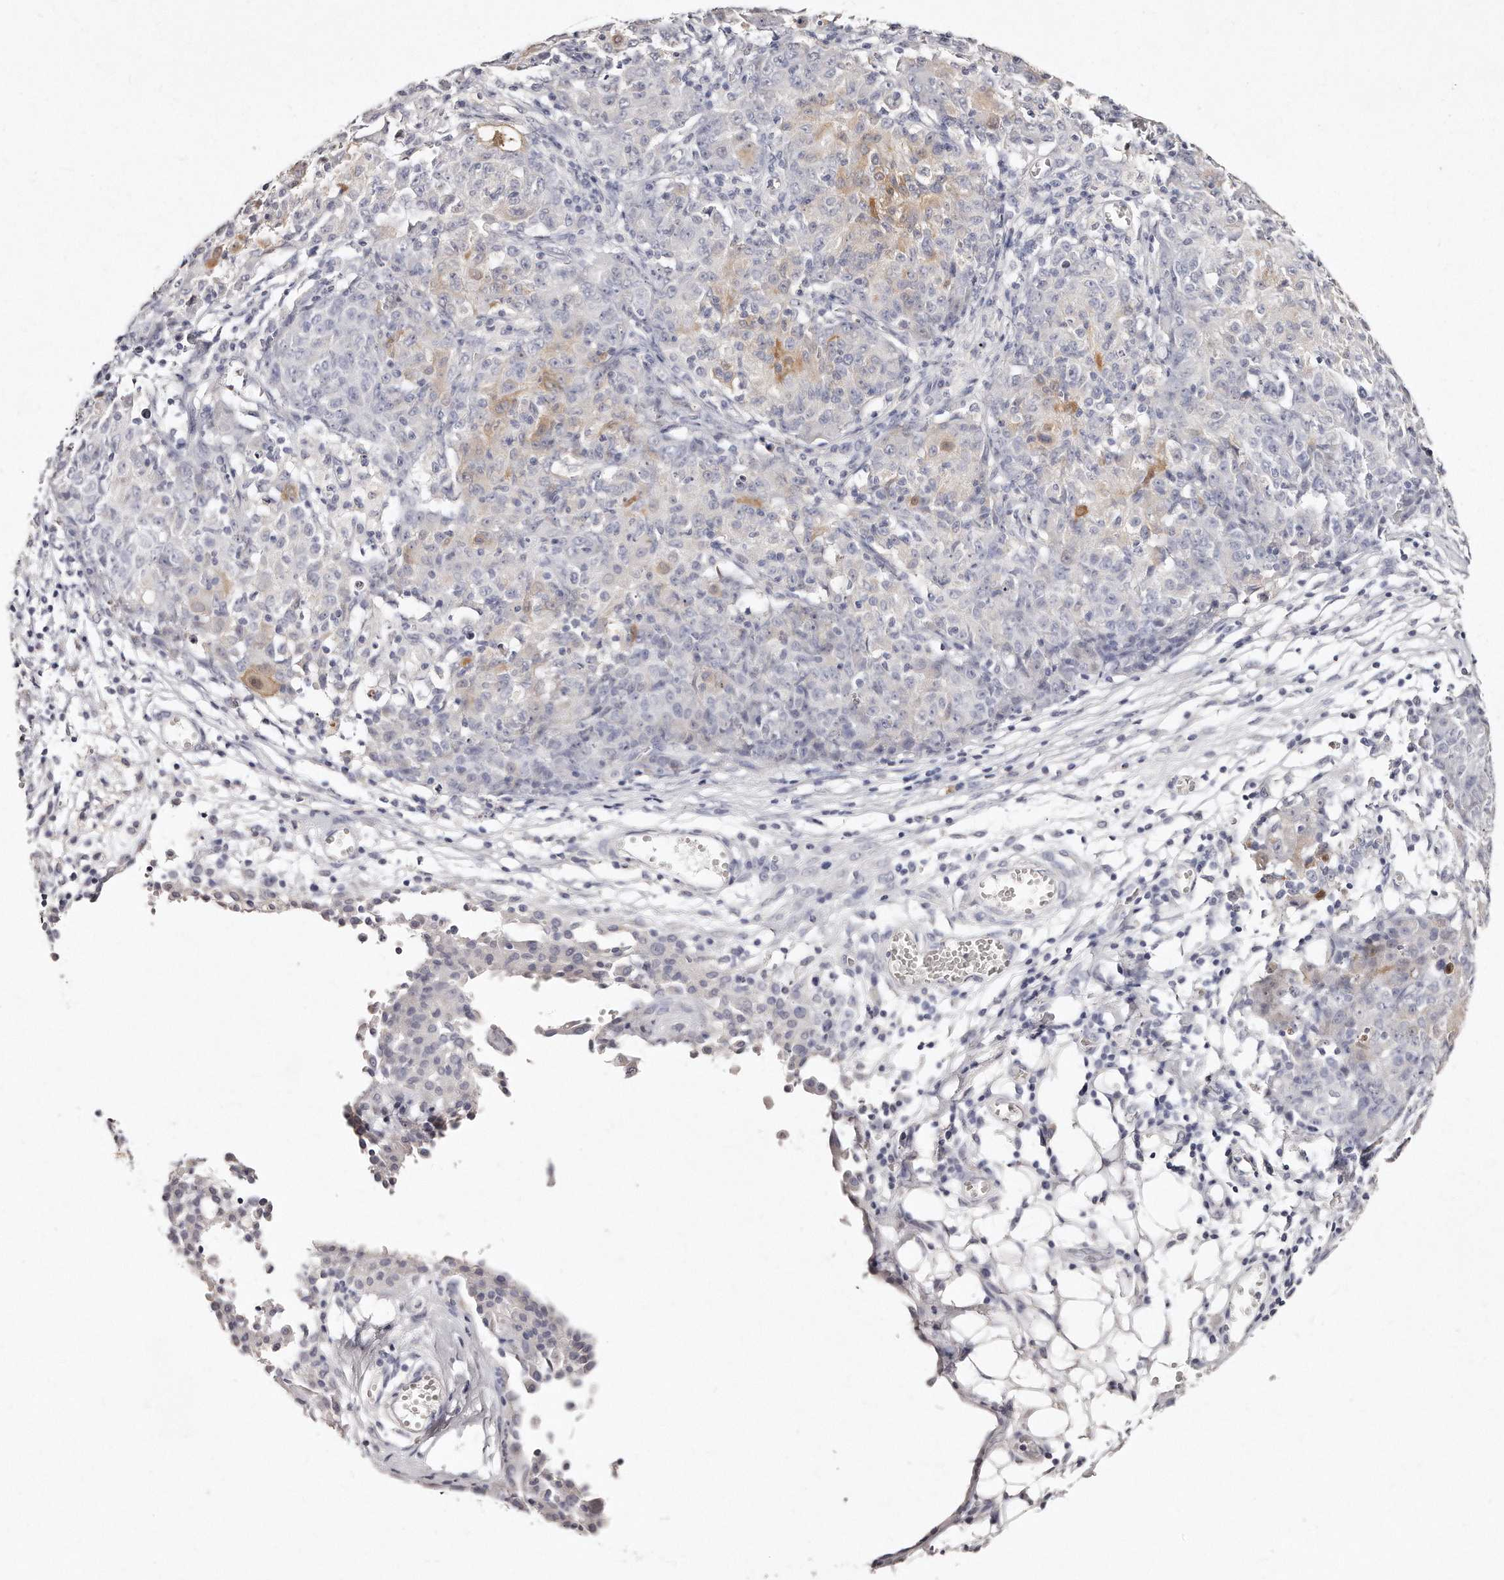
{"staining": {"intensity": "moderate", "quantity": "<25%", "location": "cytoplasmic/membranous"}, "tissue": "ovarian cancer", "cell_type": "Tumor cells", "image_type": "cancer", "snomed": [{"axis": "morphology", "description": "Carcinoma, endometroid"}, {"axis": "topography", "description": "Ovary"}], "caption": "Immunohistochemistry (IHC) staining of ovarian cancer, which demonstrates low levels of moderate cytoplasmic/membranous expression in approximately <25% of tumor cells indicating moderate cytoplasmic/membranous protein staining. The staining was performed using DAB (brown) for protein detection and nuclei were counterstained in hematoxylin (blue).", "gene": "GDA", "patient": {"sex": "female", "age": 42}}